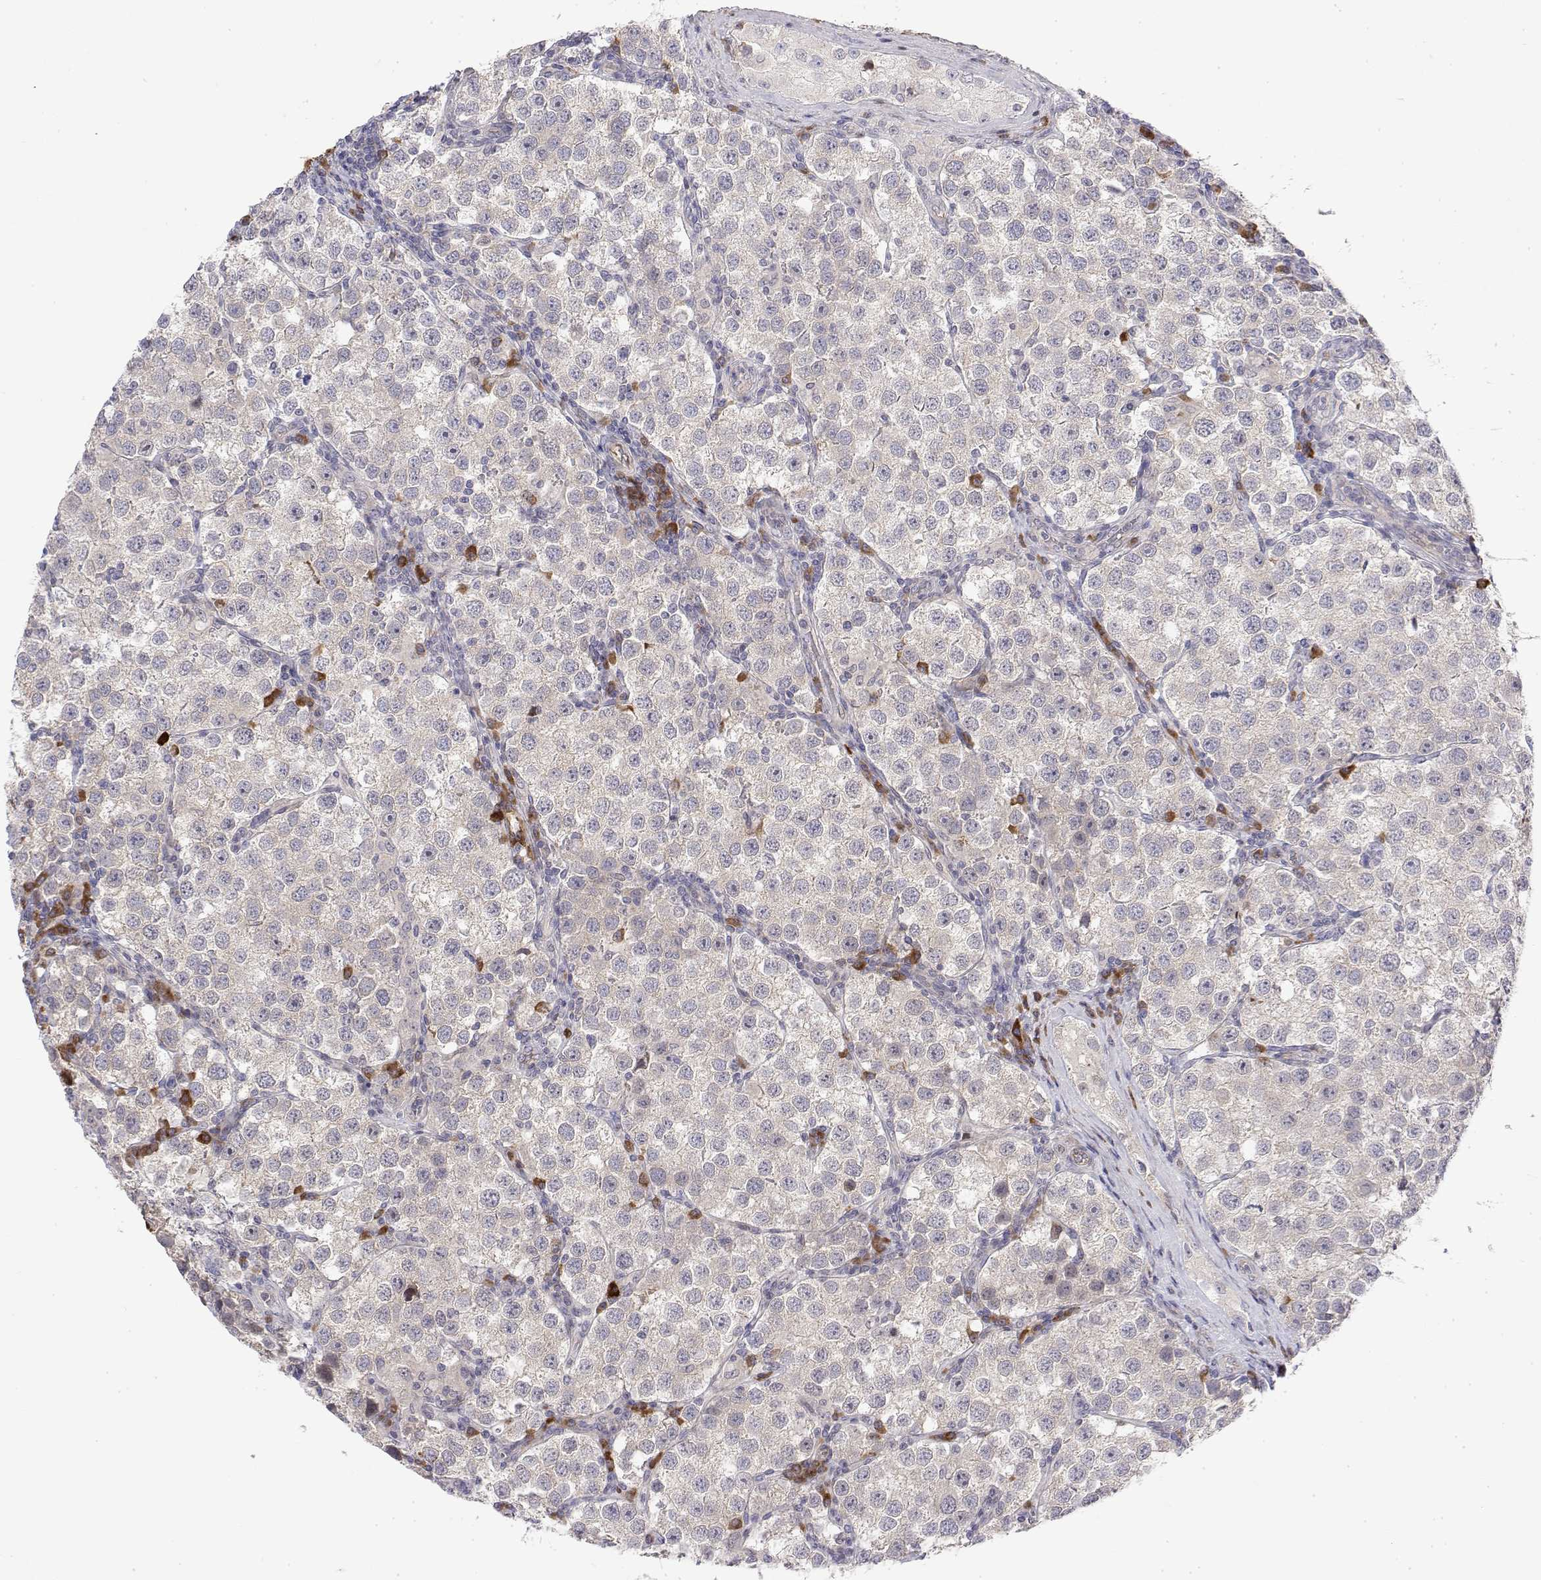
{"staining": {"intensity": "negative", "quantity": "none", "location": "none"}, "tissue": "testis cancer", "cell_type": "Tumor cells", "image_type": "cancer", "snomed": [{"axis": "morphology", "description": "Seminoma, NOS"}, {"axis": "topography", "description": "Testis"}], "caption": "A high-resolution micrograph shows IHC staining of testis seminoma, which shows no significant staining in tumor cells. Brightfield microscopy of immunohistochemistry (IHC) stained with DAB (3,3'-diaminobenzidine) (brown) and hematoxylin (blue), captured at high magnification.", "gene": "IGFBP4", "patient": {"sex": "male", "age": 37}}